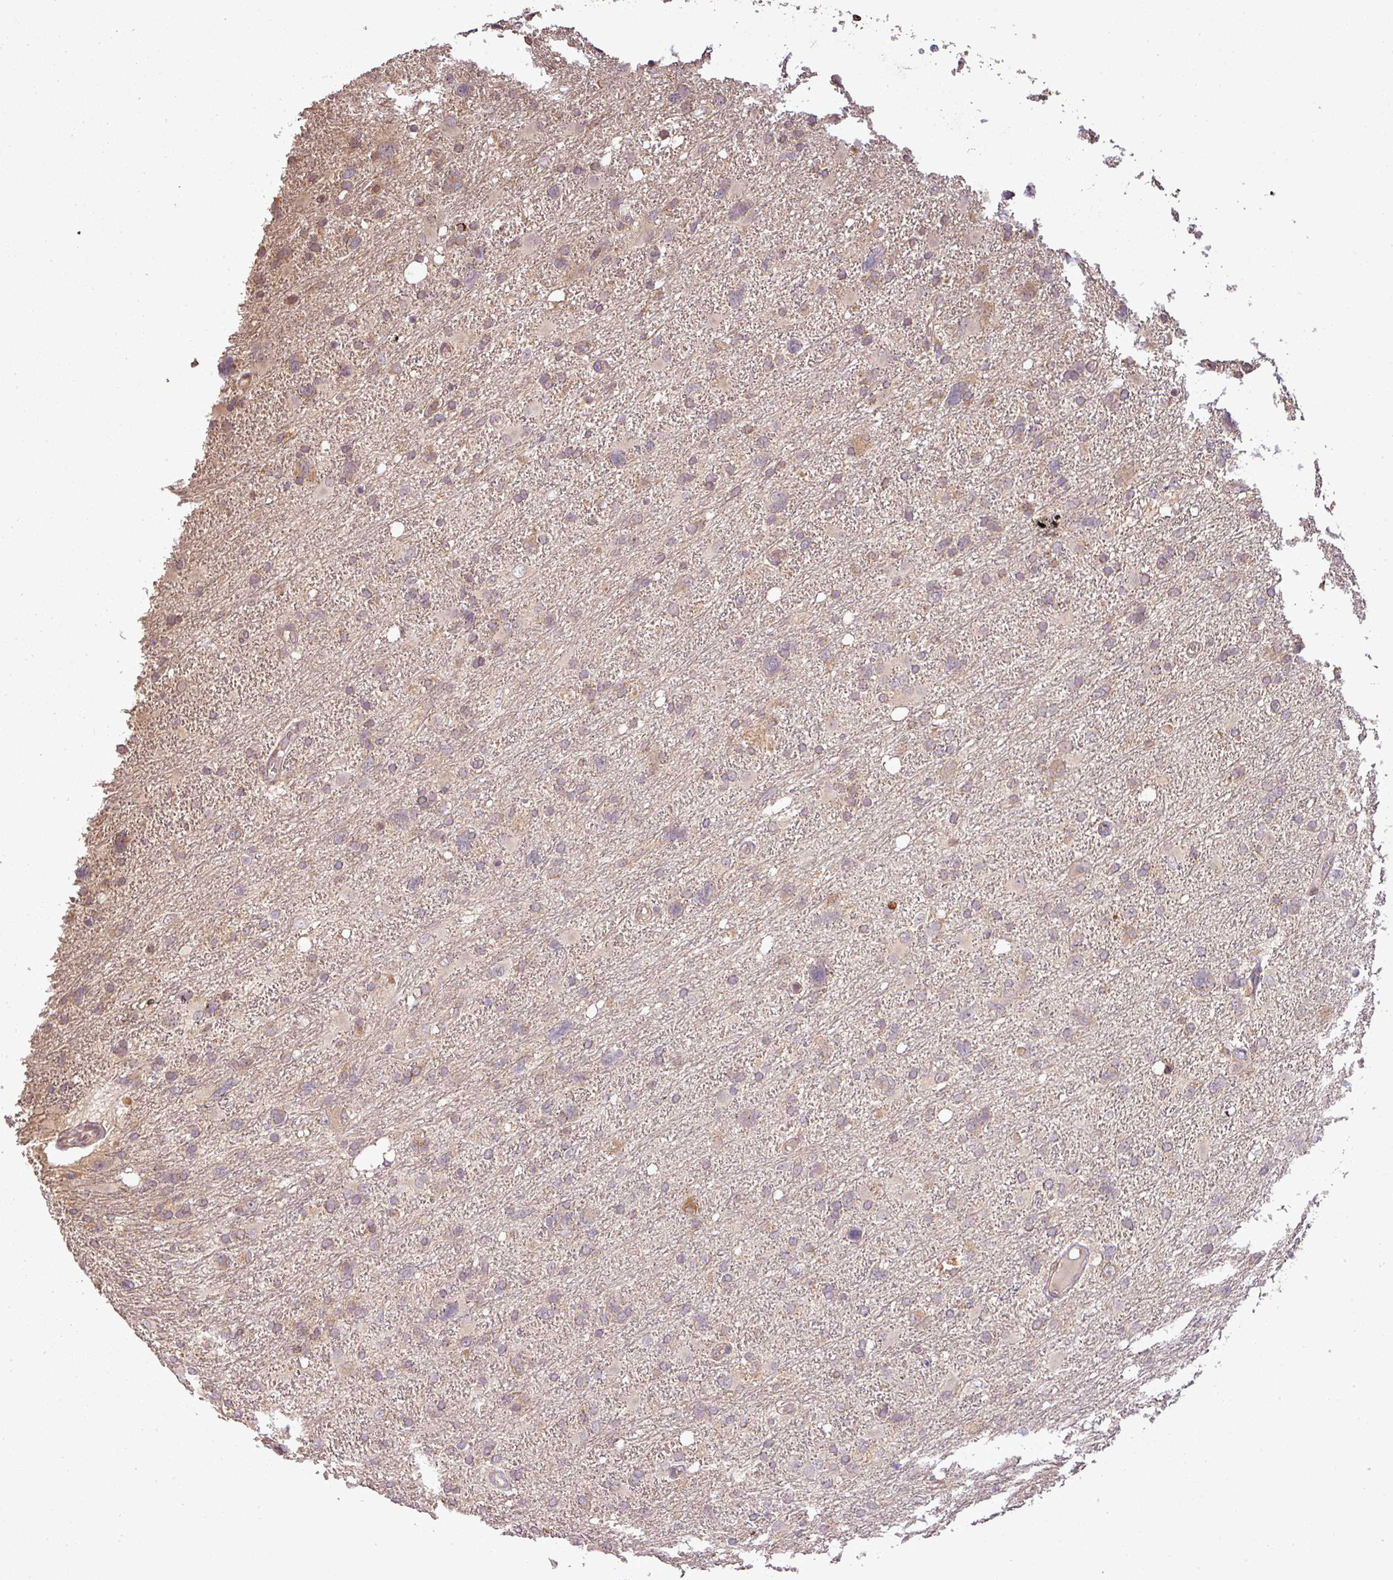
{"staining": {"intensity": "weak", "quantity": "<25%", "location": "cytoplasmic/membranous"}, "tissue": "glioma", "cell_type": "Tumor cells", "image_type": "cancer", "snomed": [{"axis": "morphology", "description": "Glioma, malignant, High grade"}, {"axis": "topography", "description": "Brain"}], "caption": "IHC of human glioma exhibits no staining in tumor cells. (DAB IHC with hematoxylin counter stain).", "gene": "FAIM", "patient": {"sex": "male", "age": 61}}